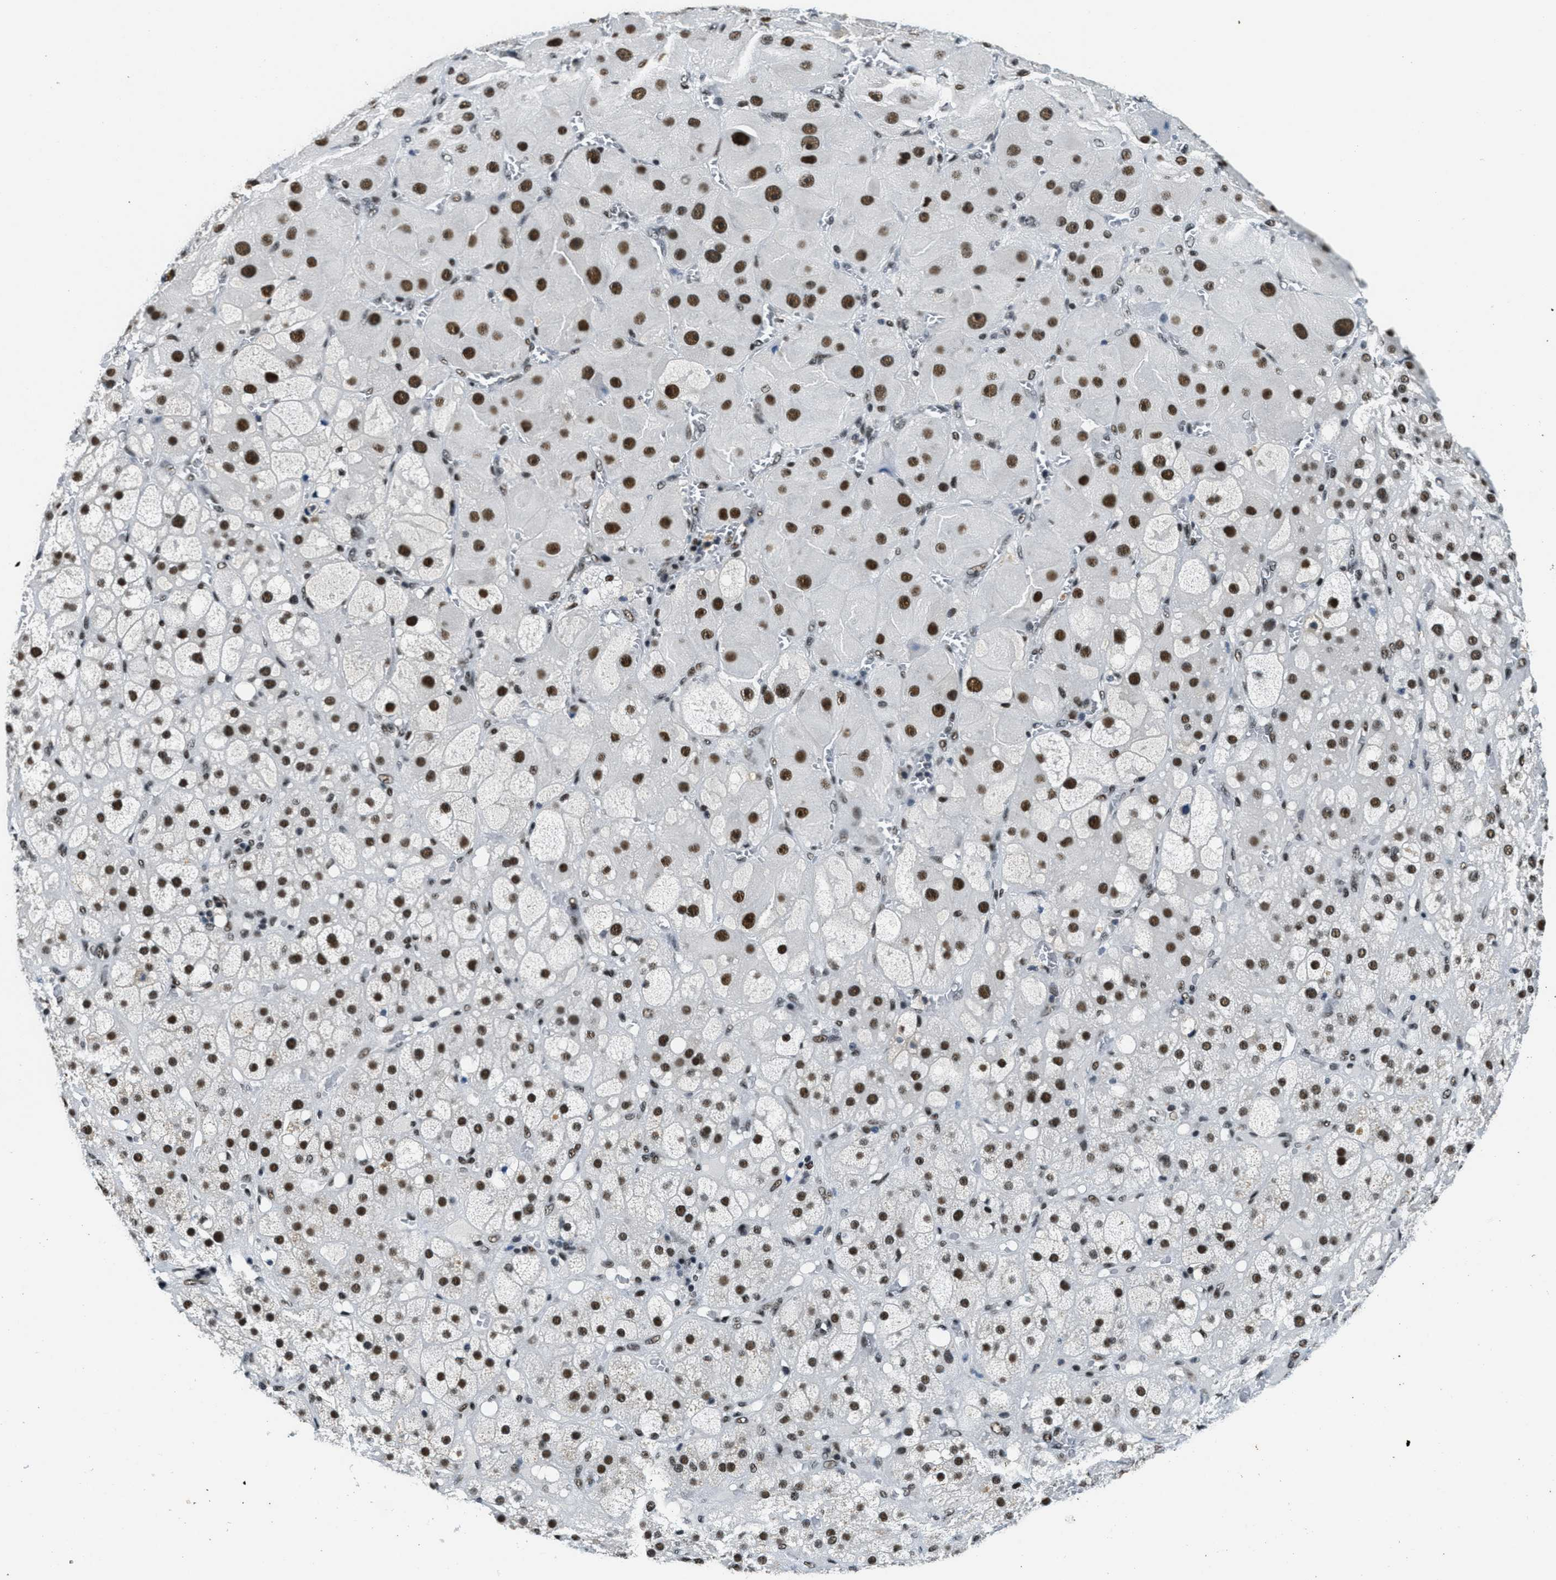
{"staining": {"intensity": "strong", "quantity": ">75%", "location": "nuclear"}, "tissue": "adrenal gland", "cell_type": "Glandular cells", "image_type": "normal", "snomed": [{"axis": "morphology", "description": "Normal tissue, NOS"}, {"axis": "topography", "description": "Adrenal gland"}], "caption": "Immunohistochemistry staining of benign adrenal gland, which shows high levels of strong nuclear positivity in about >75% of glandular cells indicating strong nuclear protein staining. The staining was performed using DAB (brown) for protein detection and nuclei were counterstained in hematoxylin (blue).", "gene": "SSB", "patient": {"sex": "female", "age": 47}}